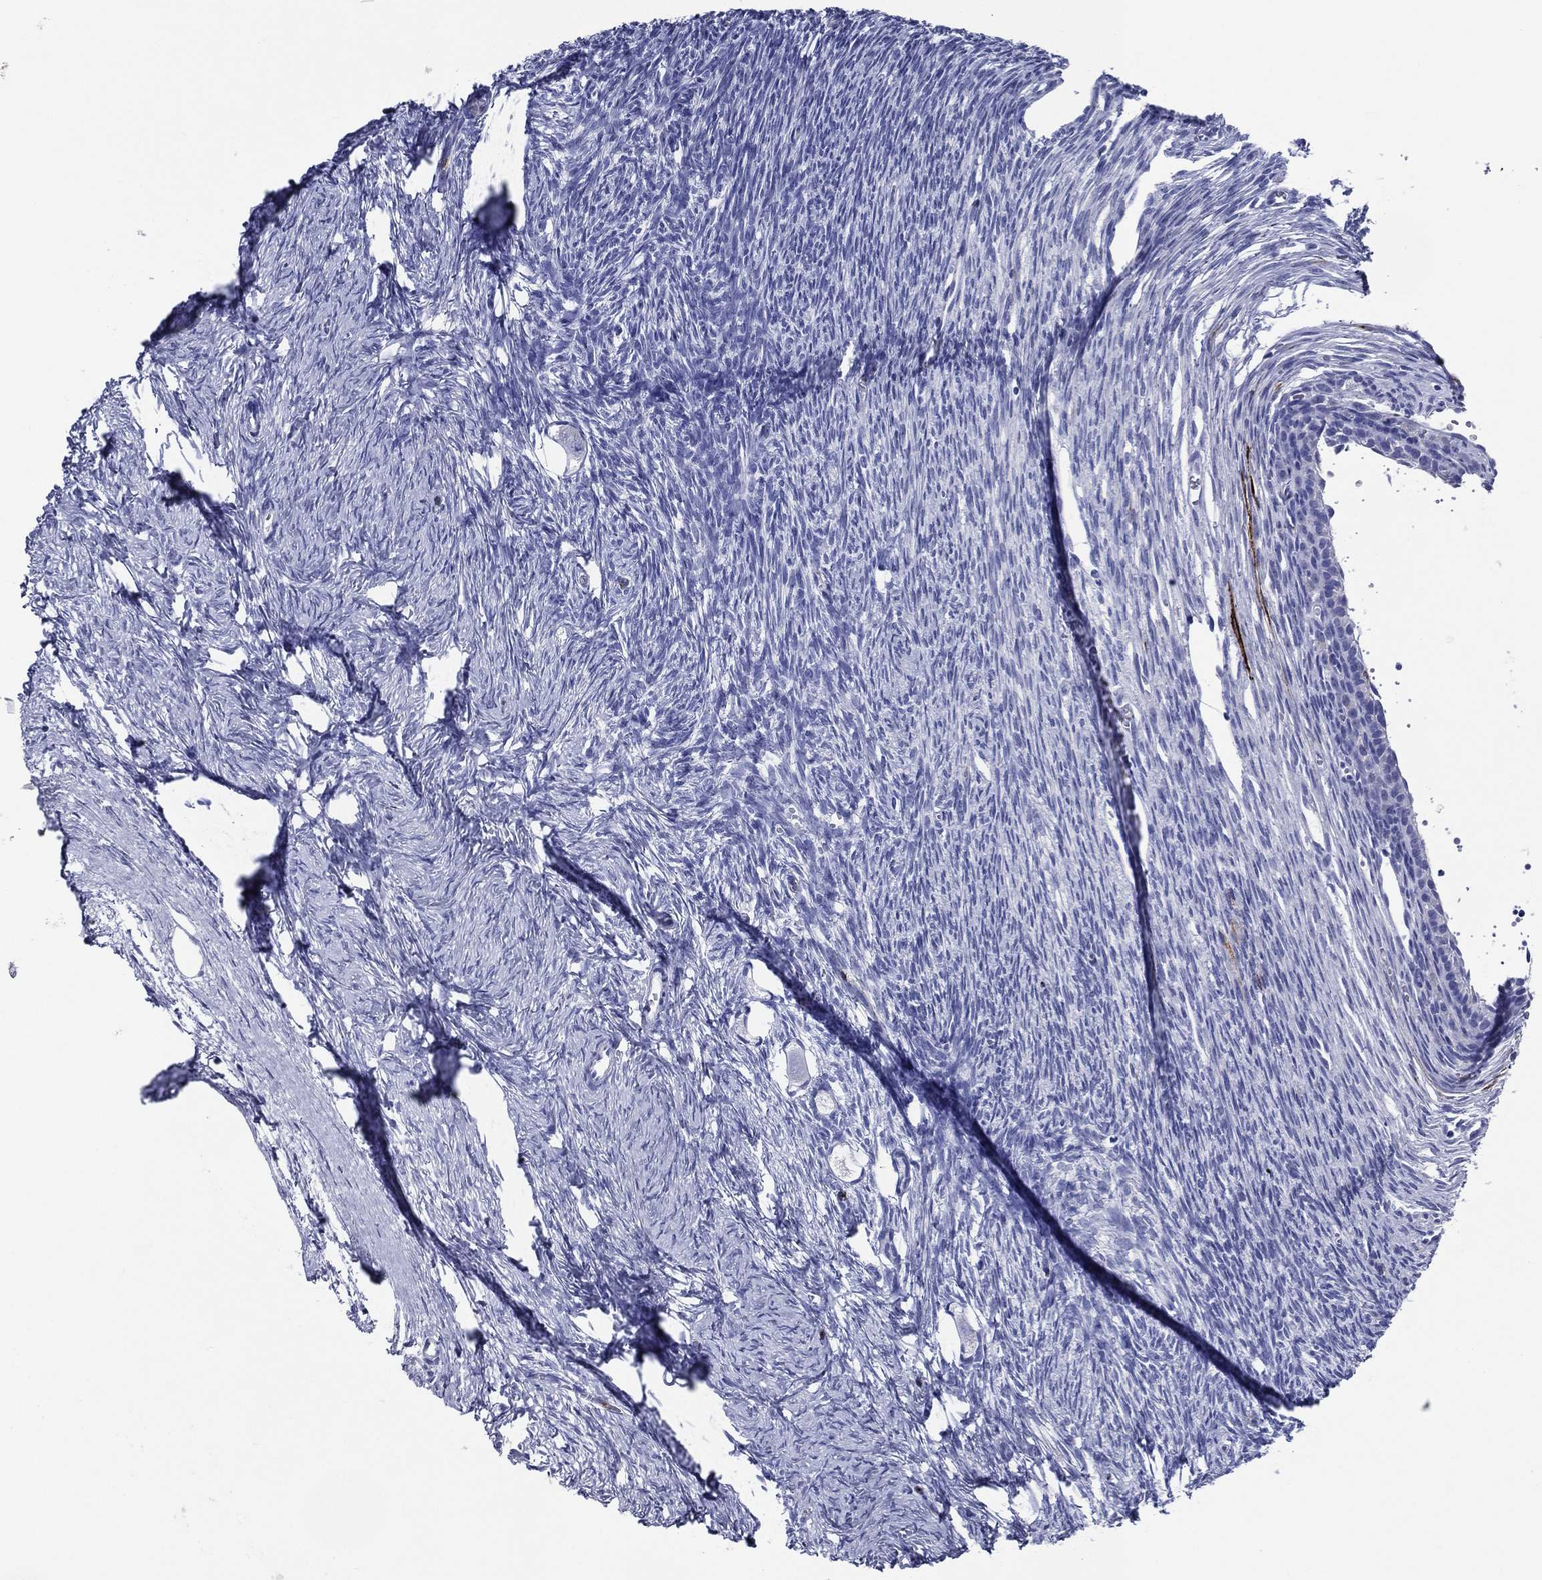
{"staining": {"intensity": "negative", "quantity": "none", "location": "none"}, "tissue": "ovary", "cell_type": "Follicle cells", "image_type": "normal", "snomed": [{"axis": "morphology", "description": "Normal tissue, NOS"}, {"axis": "topography", "description": "Ovary"}], "caption": "Follicle cells show no significant protein positivity in normal ovary. (DAB IHC, high magnification).", "gene": "ACE2", "patient": {"sex": "female", "age": 27}}